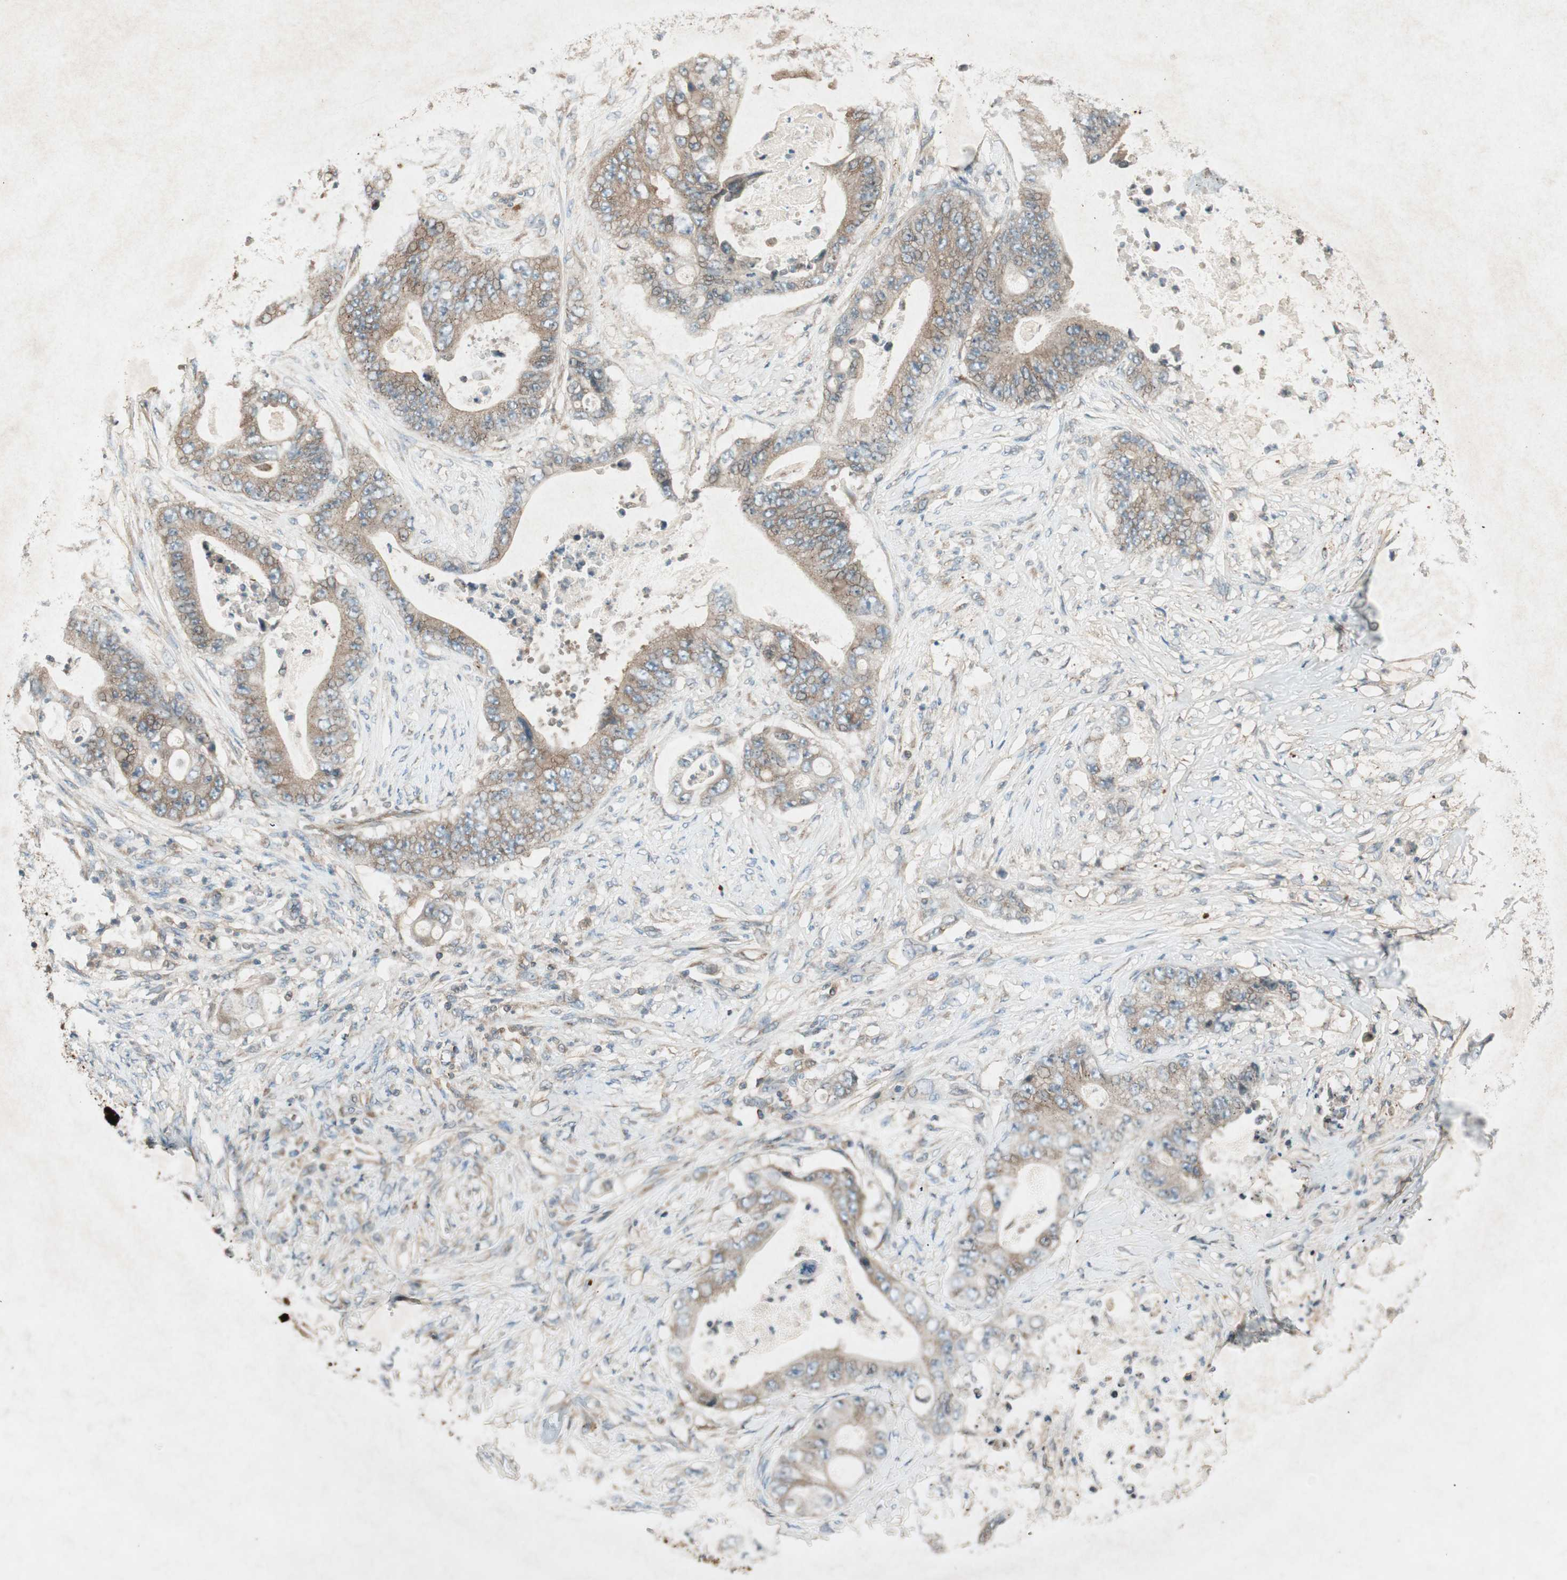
{"staining": {"intensity": "moderate", "quantity": ">75%", "location": "cytoplasmic/membranous"}, "tissue": "stomach cancer", "cell_type": "Tumor cells", "image_type": "cancer", "snomed": [{"axis": "morphology", "description": "Adenocarcinoma, NOS"}, {"axis": "topography", "description": "Stomach"}], "caption": "This image reveals IHC staining of human stomach adenocarcinoma, with medium moderate cytoplasmic/membranous expression in approximately >75% of tumor cells.", "gene": "CHADL", "patient": {"sex": "female", "age": 73}}